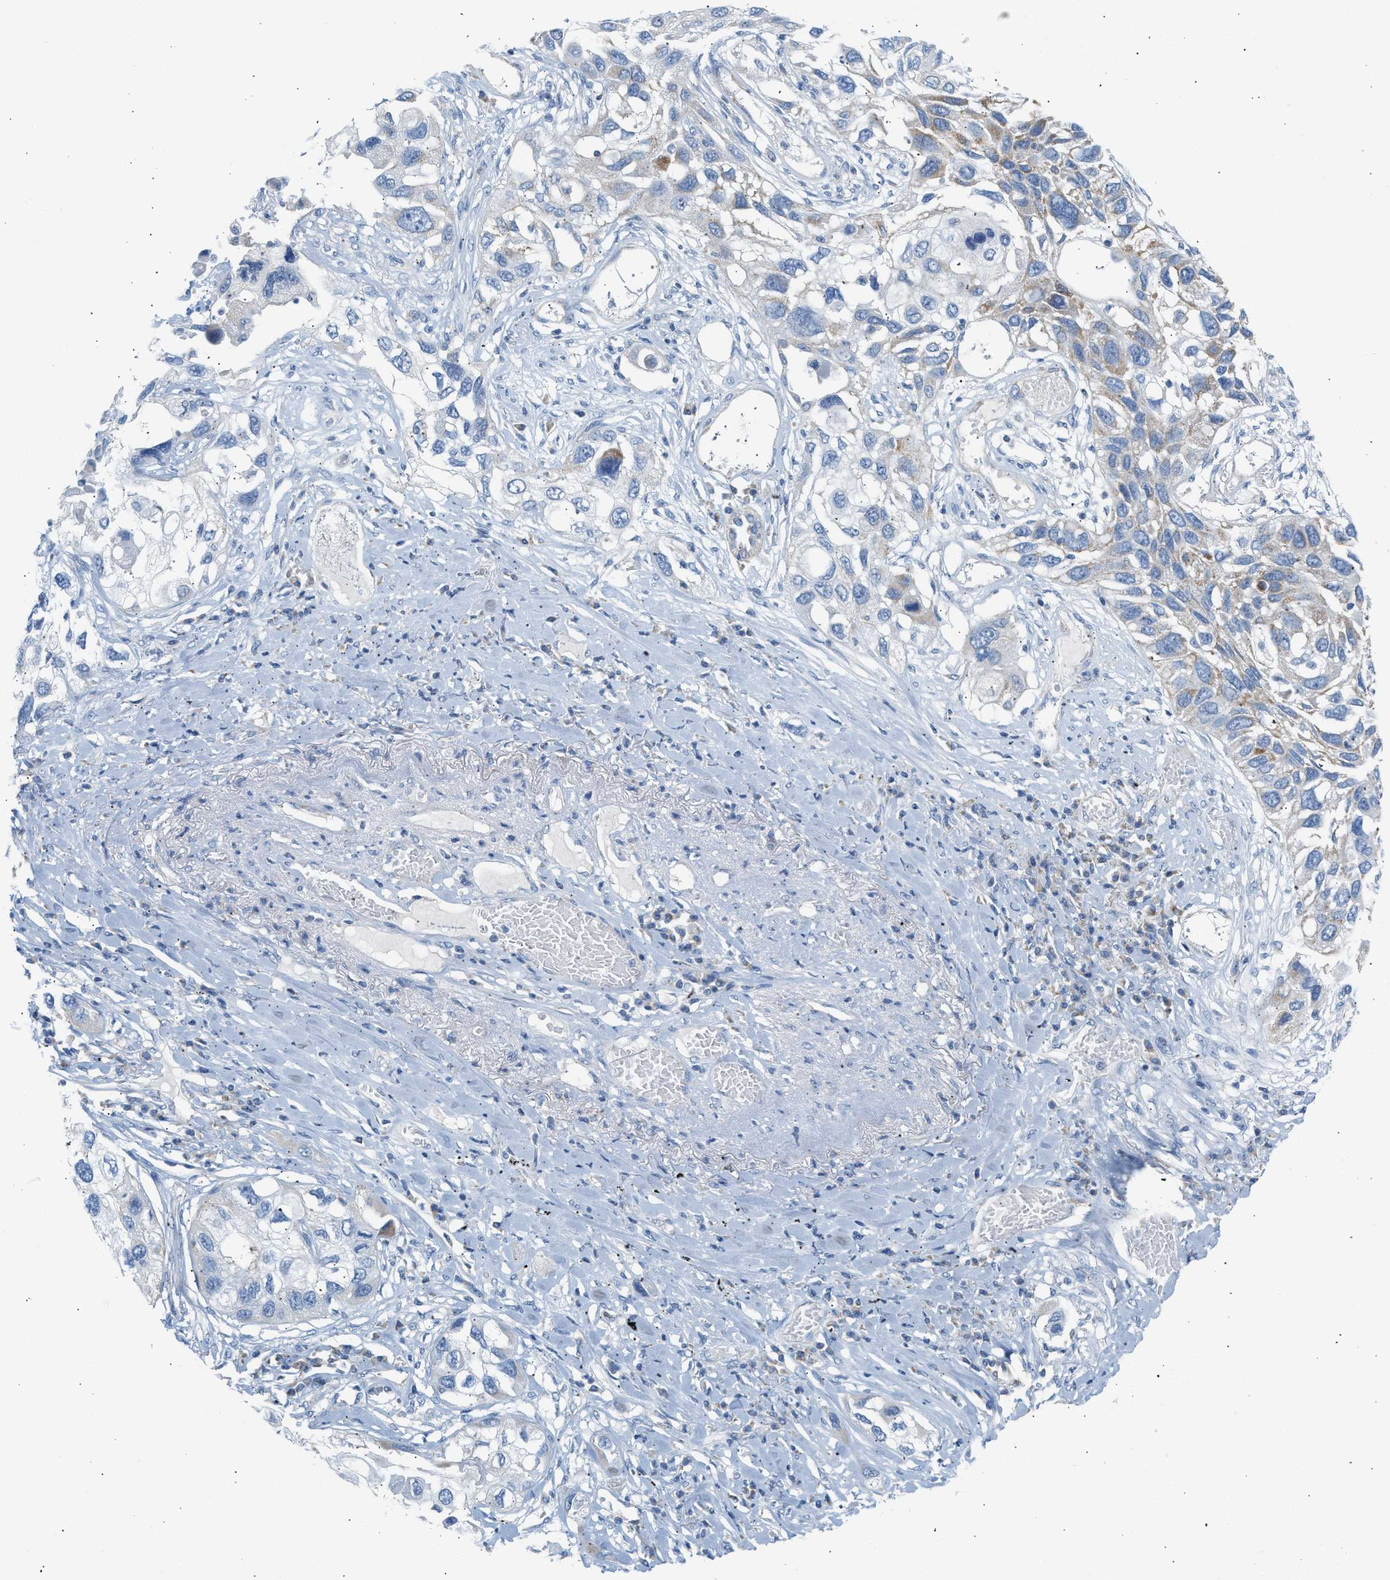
{"staining": {"intensity": "moderate", "quantity": "<25%", "location": "cytoplasmic/membranous"}, "tissue": "lung cancer", "cell_type": "Tumor cells", "image_type": "cancer", "snomed": [{"axis": "morphology", "description": "Squamous cell carcinoma, NOS"}, {"axis": "topography", "description": "Lung"}], "caption": "A low amount of moderate cytoplasmic/membranous positivity is appreciated in approximately <25% of tumor cells in squamous cell carcinoma (lung) tissue.", "gene": "NDUFS8", "patient": {"sex": "male", "age": 71}}